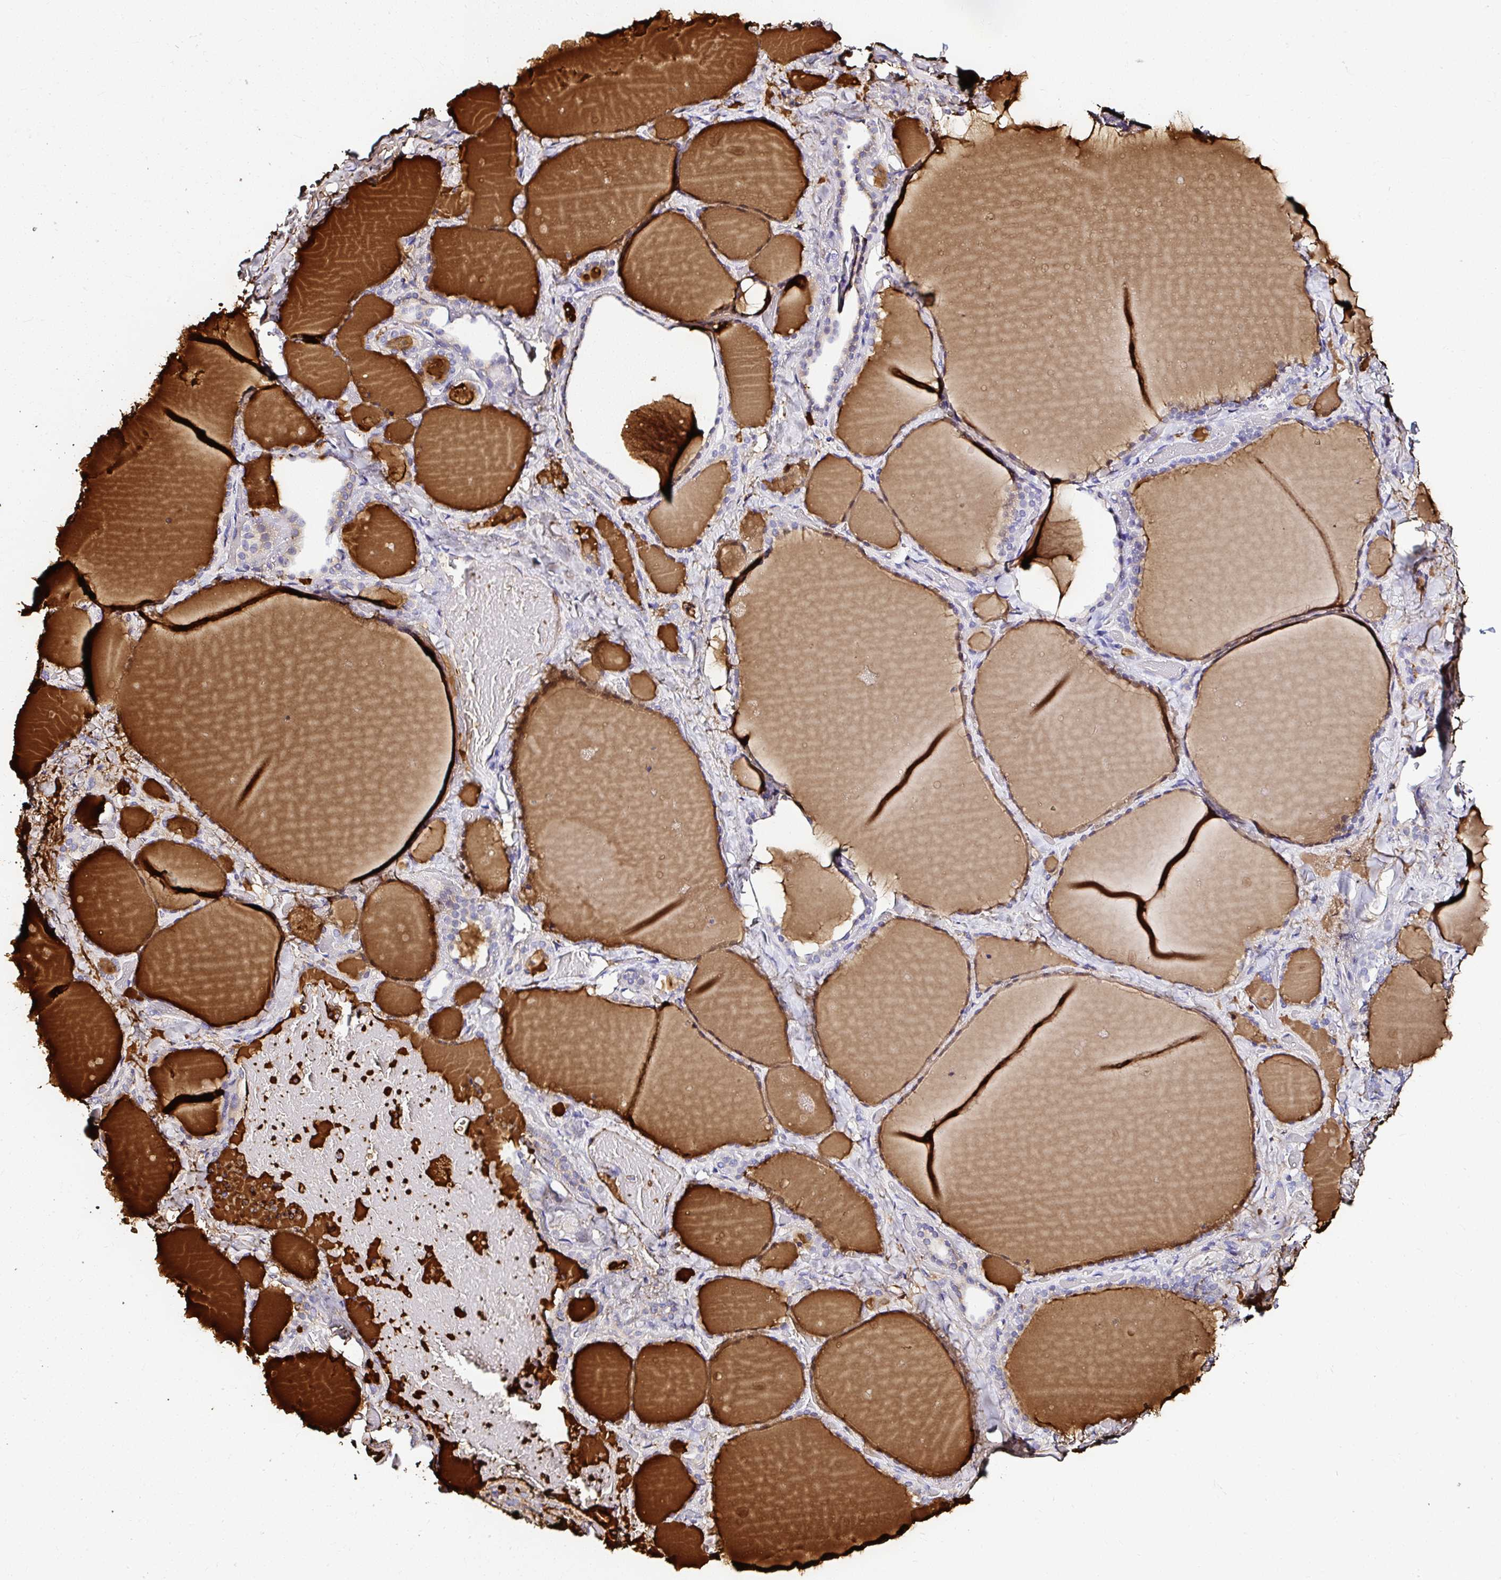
{"staining": {"intensity": "moderate", "quantity": "<25%", "location": "cytoplasmic/membranous"}, "tissue": "thyroid gland", "cell_type": "Glandular cells", "image_type": "normal", "snomed": [{"axis": "morphology", "description": "Normal tissue, NOS"}, {"axis": "topography", "description": "Thyroid gland"}], "caption": "A brown stain shows moderate cytoplasmic/membranous staining of a protein in glandular cells of benign human thyroid gland. (Brightfield microscopy of DAB IHC at high magnification).", "gene": "DEPDC5", "patient": {"sex": "female", "age": 36}}